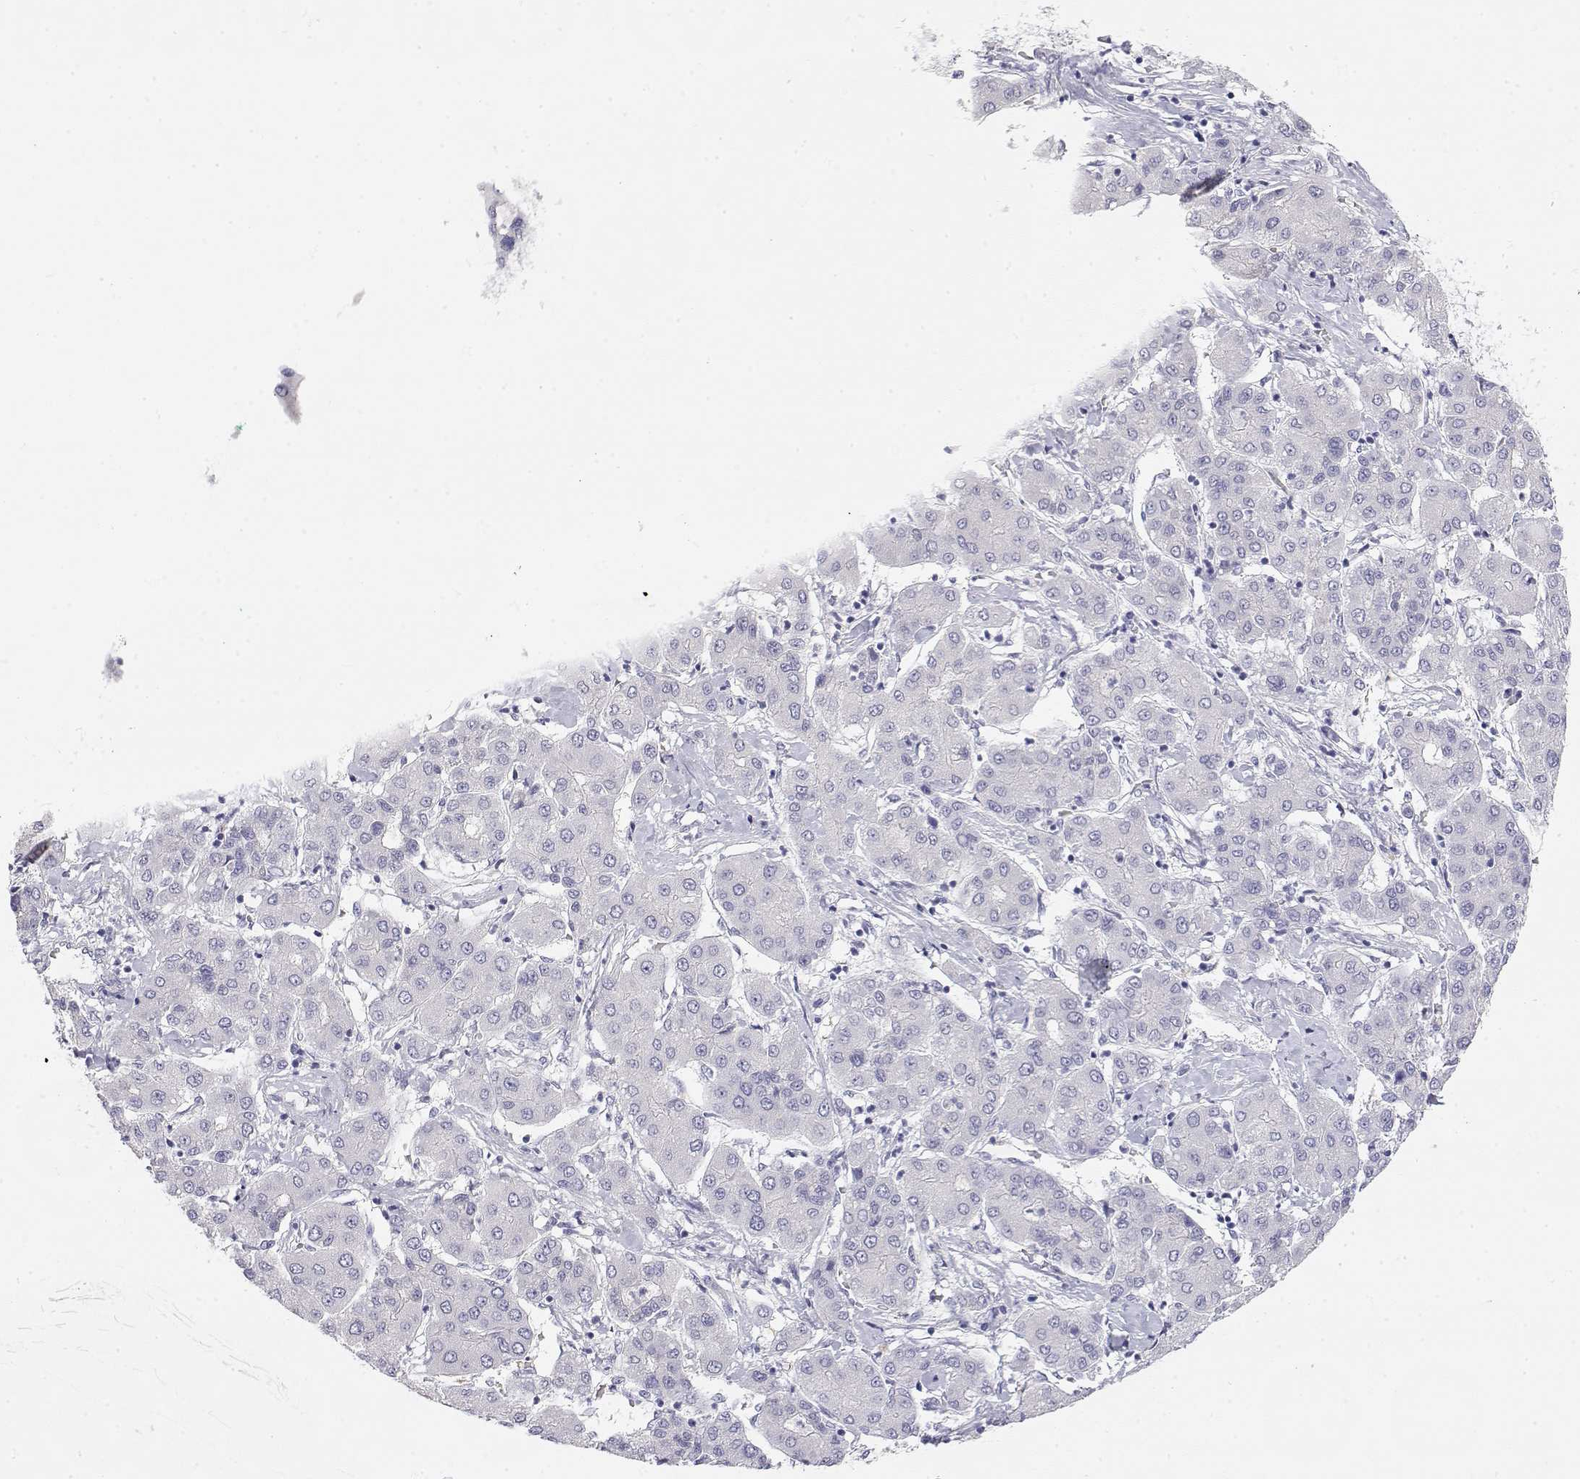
{"staining": {"intensity": "negative", "quantity": "none", "location": "none"}, "tissue": "liver cancer", "cell_type": "Tumor cells", "image_type": "cancer", "snomed": [{"axis": "morphology", "description": "Carcinoma, Hepatocellular, NOS"}, {"axis": "topography", "description": "Liver"}], "caption": "A photomicrograph of liver cancer (hepatocellular carcinoma) stained for a protein reveals no brown staining in tumor cells.", "gene": "MISP", "patient": {"sex": "male", "age": 65}}